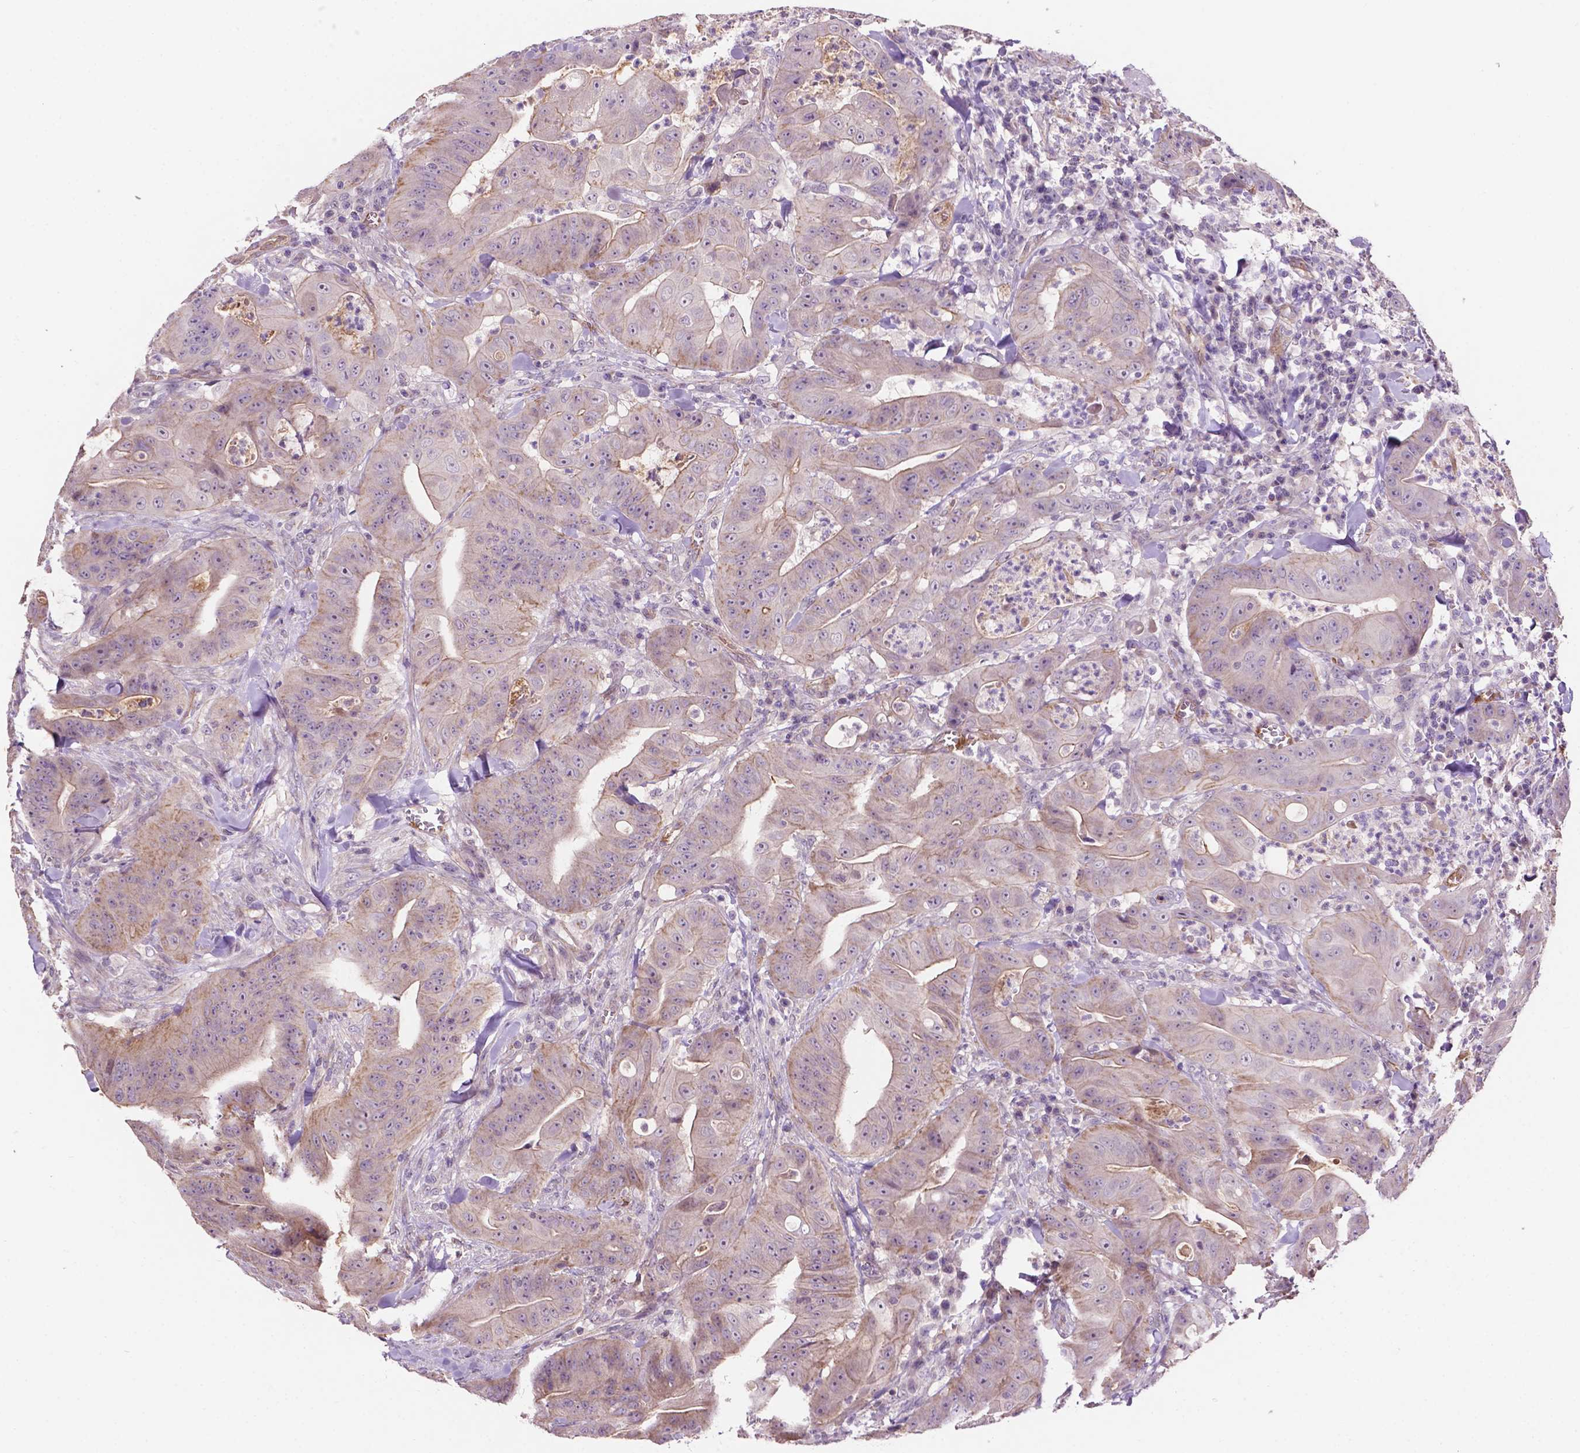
{"staining": {"intensity": "weak", "quantity": "<25%", "location": "cytoplasmic/membranous"}, "tissue": "colorectal cancer", "cell_type": "Tumor cells", "image_type": "cancer", "snomed": [{"axis": "morphology", "description": "Adenocarcinoma, NOS"}, {"axis": "topography", "description": "Colon"}], "caption": "IHC photomicrograph of neoplastic tissue: colorectal adenocarcinoma stained with DAB displays no significant protein positivity in tumor cells. The staining is performed using DAB brown chromogen with nuclei counter-stained in using hematoxylin.", "gene": "ARL5C", "patient": {"sex": "male", "age": 33}}